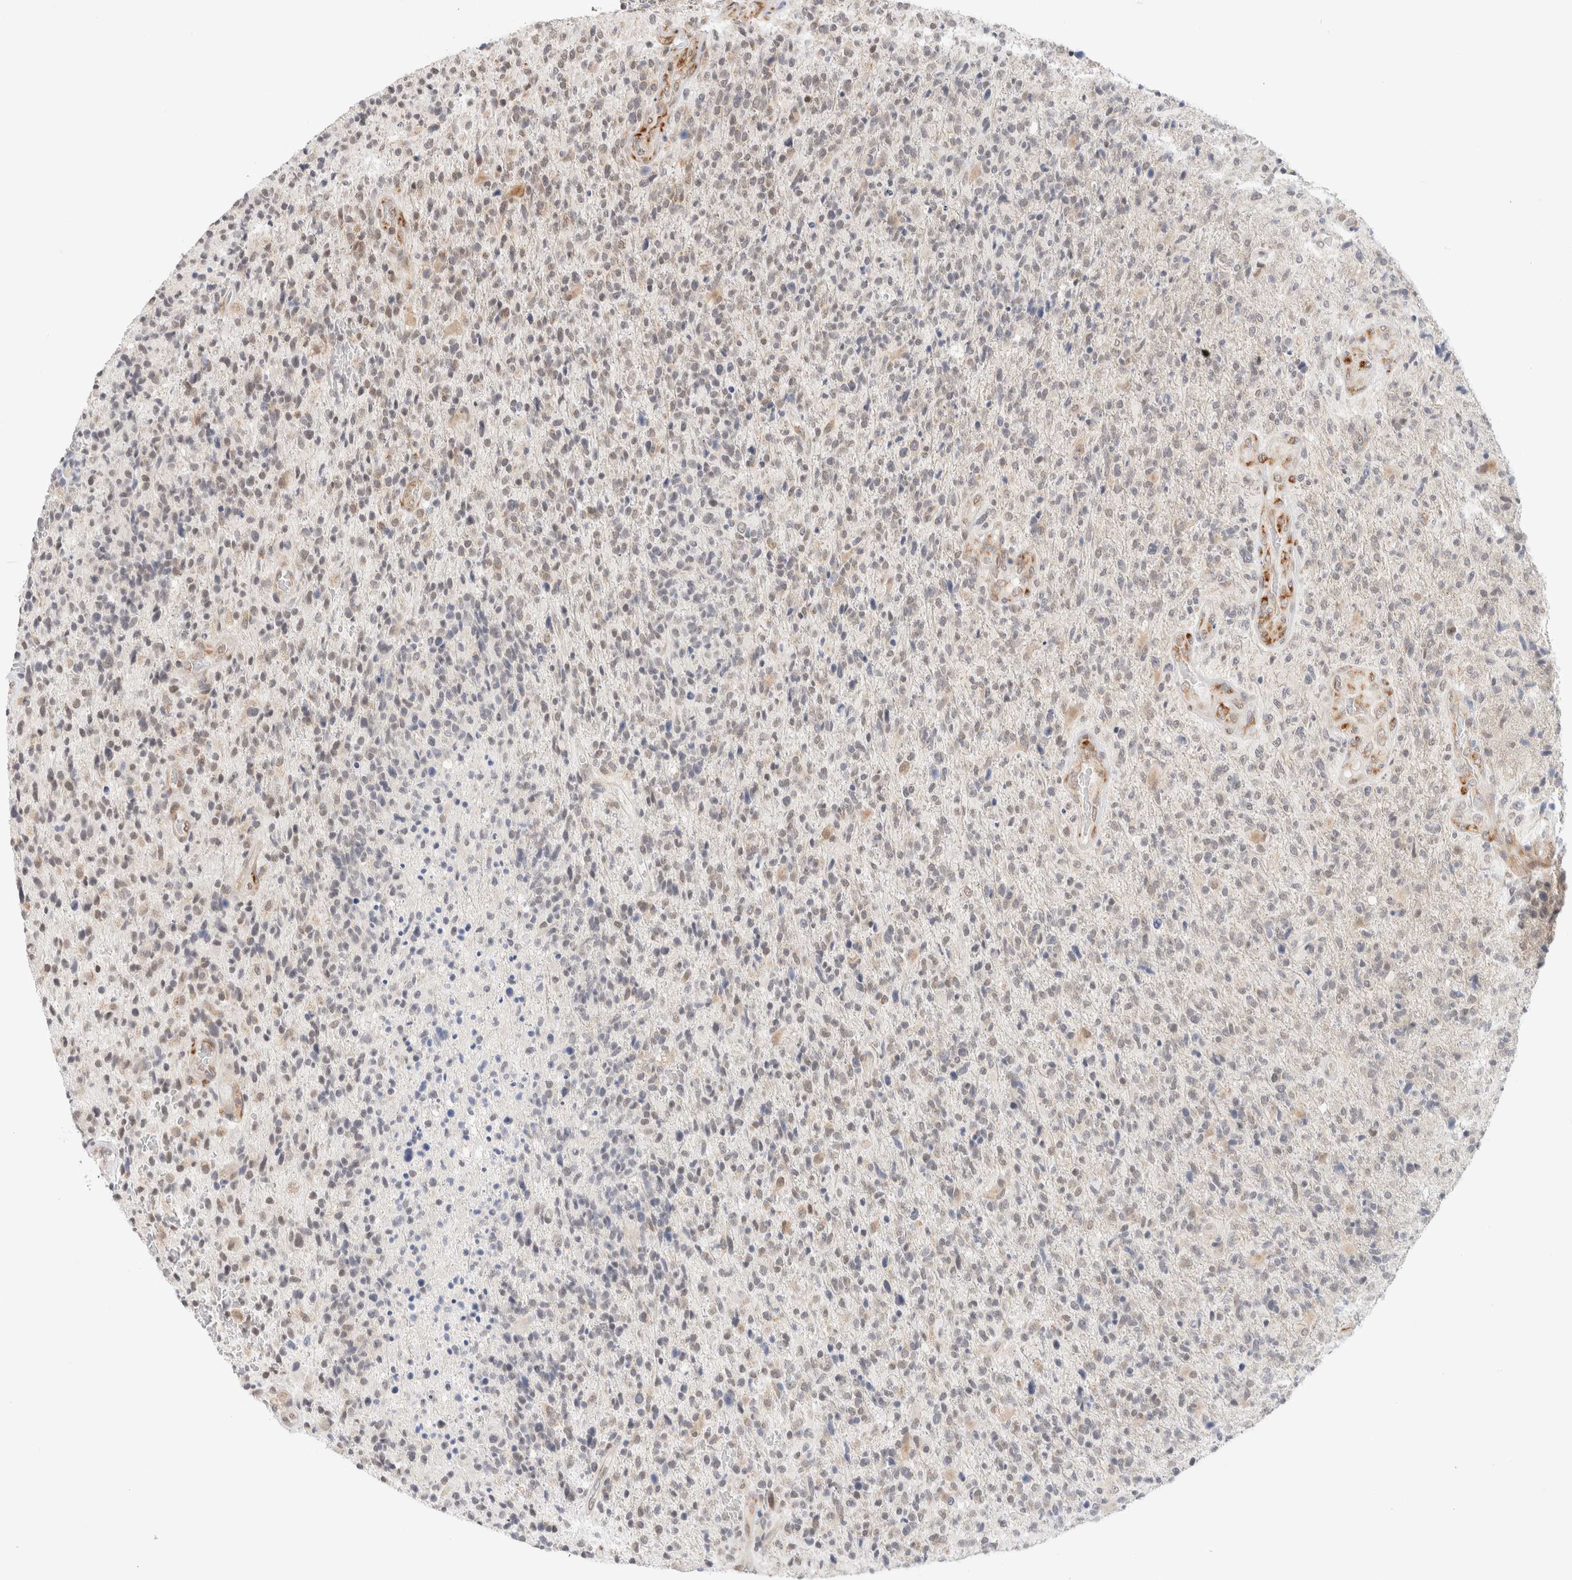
{"staining": {"intensity": "weak", "quantity": "<25%", "location": "cytoplasmic/membranous,nuclear"}, "tissue": "glioma", "cell_type": "Tumor cells", "image_type": "cancer", "snomed": [{"axis": "morphology", "description": "Glioma, malignant, High grade"}, {"axis": "topography", "description": "Brain"}], "caption": "IHC histopathology image of neoplastic tissue: glioma stained with DAB (3,3'-diaminobenzidine) demonstrates no significant protein positivity in tumor cells. (DAB IHC visualized using brightfield microscopy, high magnification).", "gene": "HDLBP", "patient": {"sex": "male", "age": 72}}